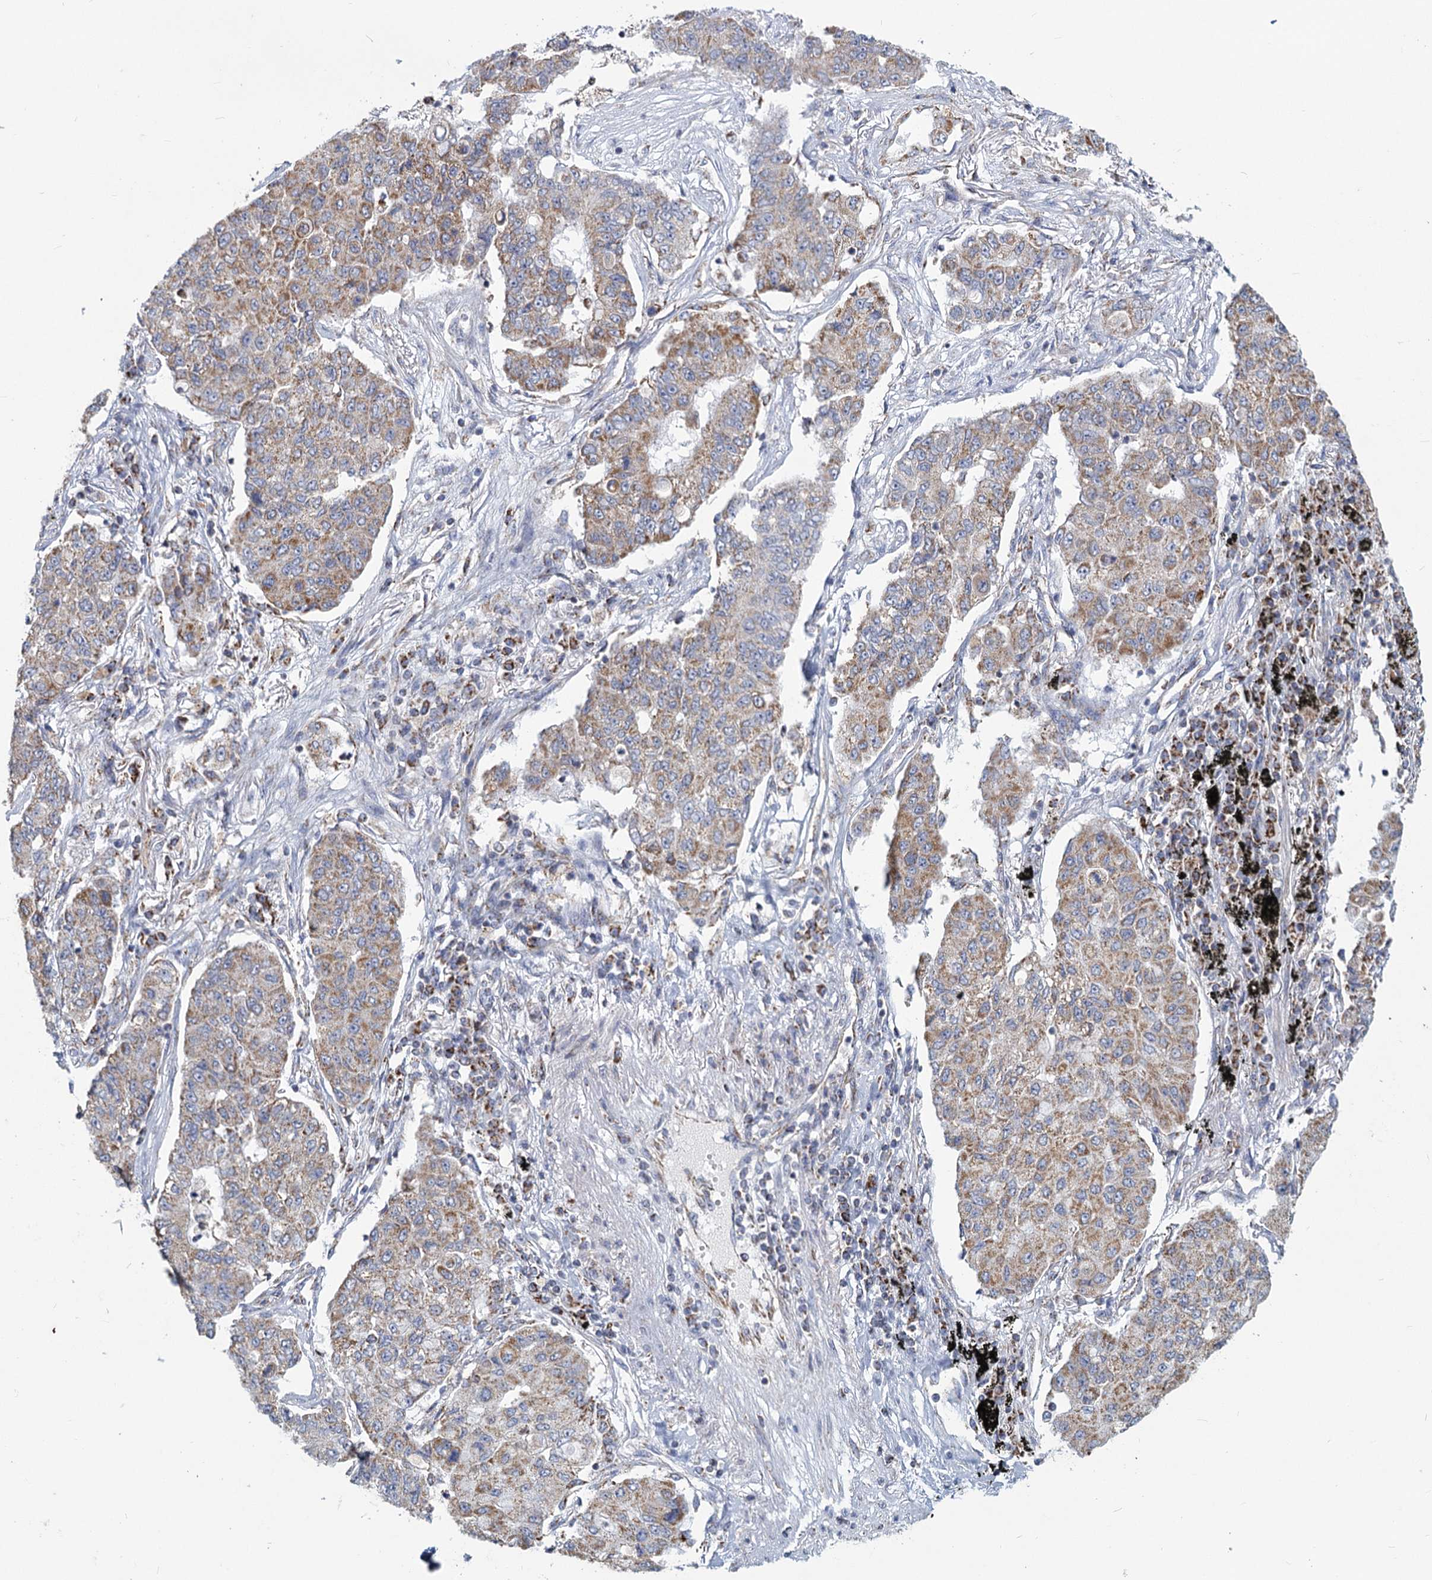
{"staining": {"intensity": "weak", "quantity": ">75%", "location": "cytoplasmic/membranous"}, "tissue": "lung cancer", "cell_type": "Tumor cells", "image_type": "cancer", "snomed": [{"axis": "morphology", "description": "Squamous cell carcinoma, NOS"}, {"axis": "topography", "description": "Lung"}], "caption": "Lung cancer stained with immunohistochemistry reveals weak cytoplasmic/membranous expression in about >75% of tumor cells. (DAB (3,3'-diaminobenzidine) IHC with brightfield microscopy, high magnification).", "gene": "NDUFC2", "patient": {"sex": "male", "age": 74}}